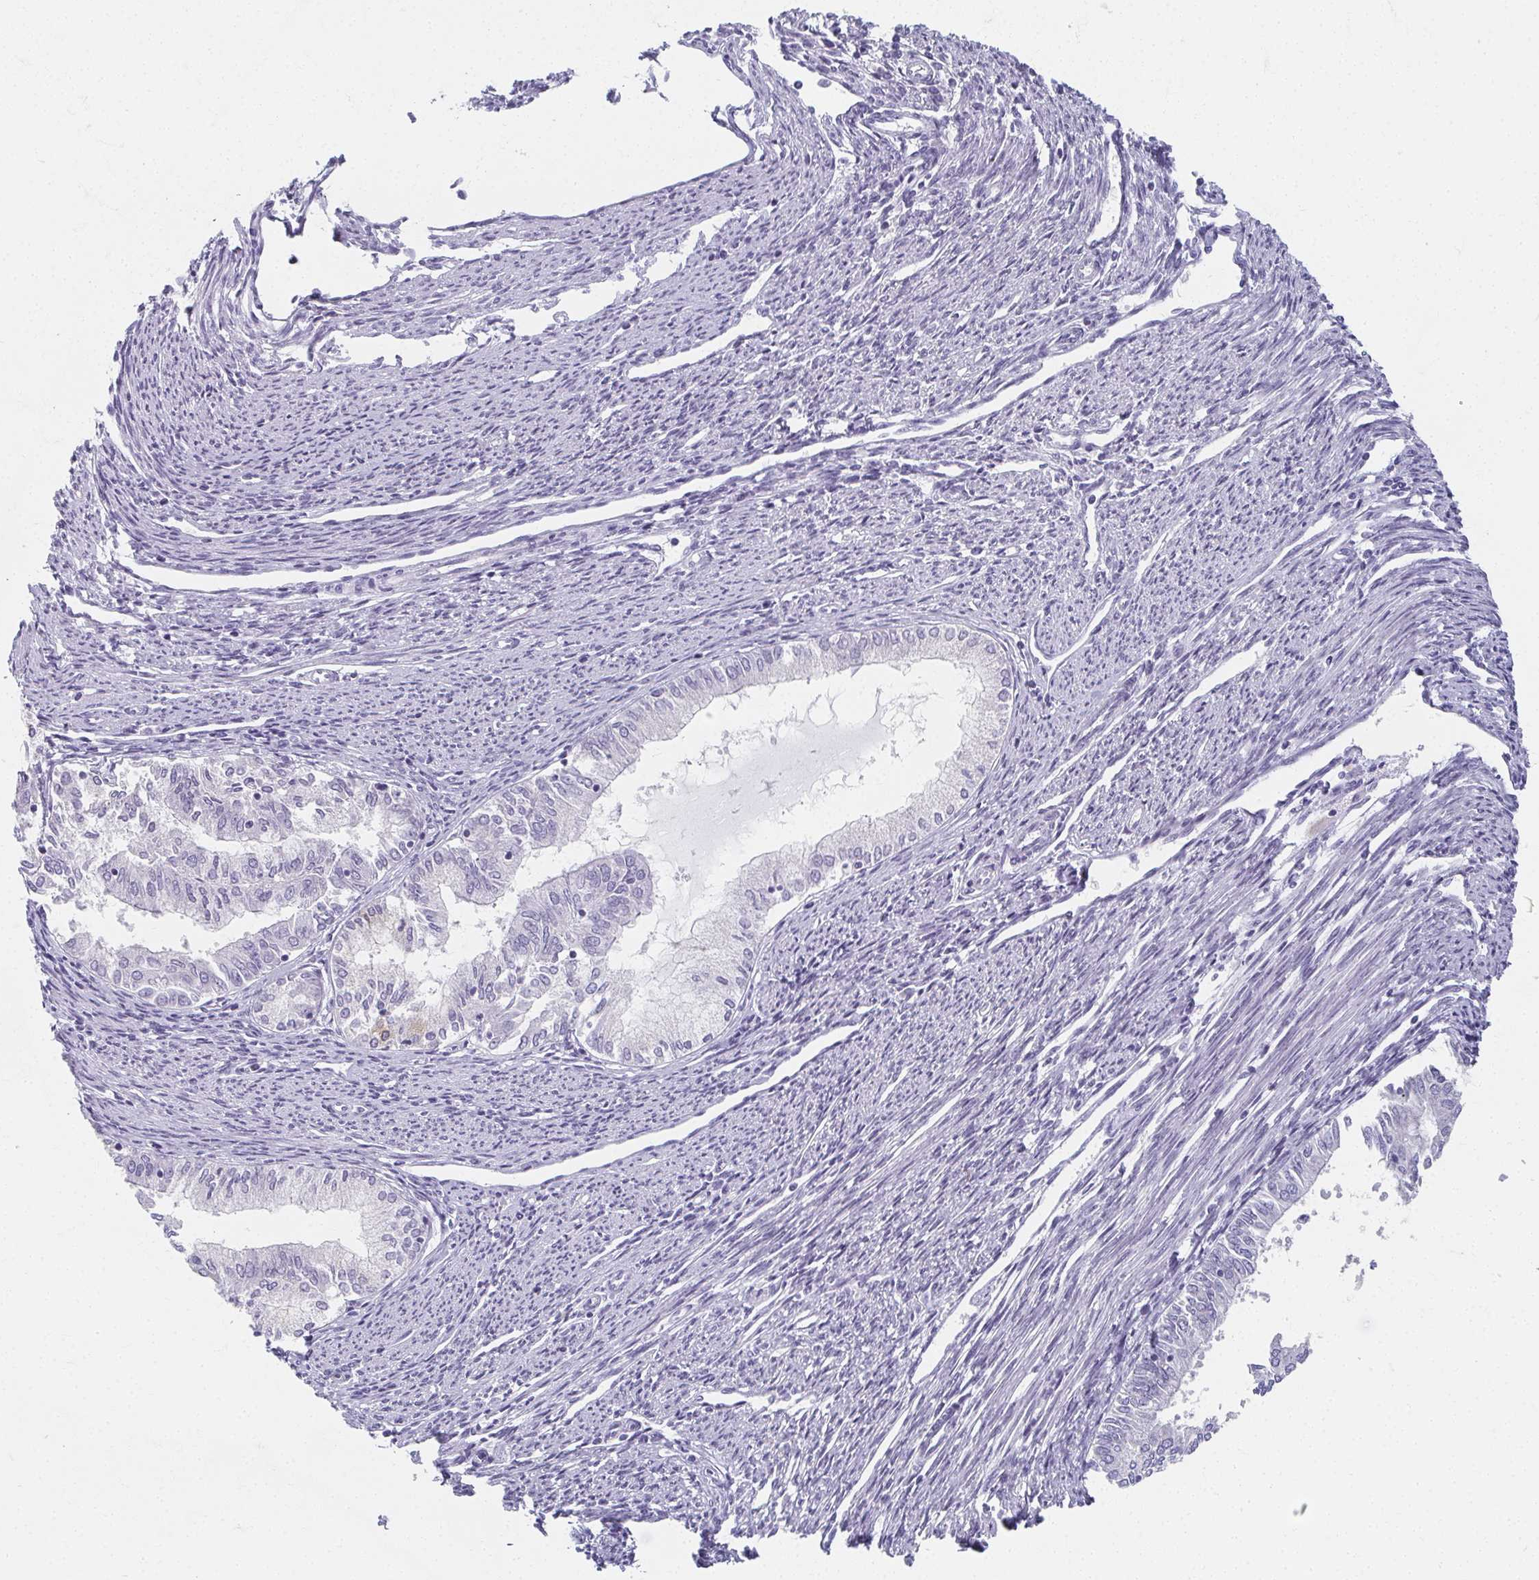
{"staining": {"intensity": "negative", "quantity": "none", "location": "none"}, "tissue": "endometrial cancer", "cell_type": "Tumor cells", "image_type": "cancer", "snomed": [{"axis": "morphology", "description": "Adenocarcinoma, NOS"}, {"axis": "topography", "description": "Endometrium"}], "caption": "A histopathology image of human endometrial adenocarcinoma is negative for staining in tumor cells.", "gene": "CAMKV", "patient": {"sex": "female", "age": 79}}